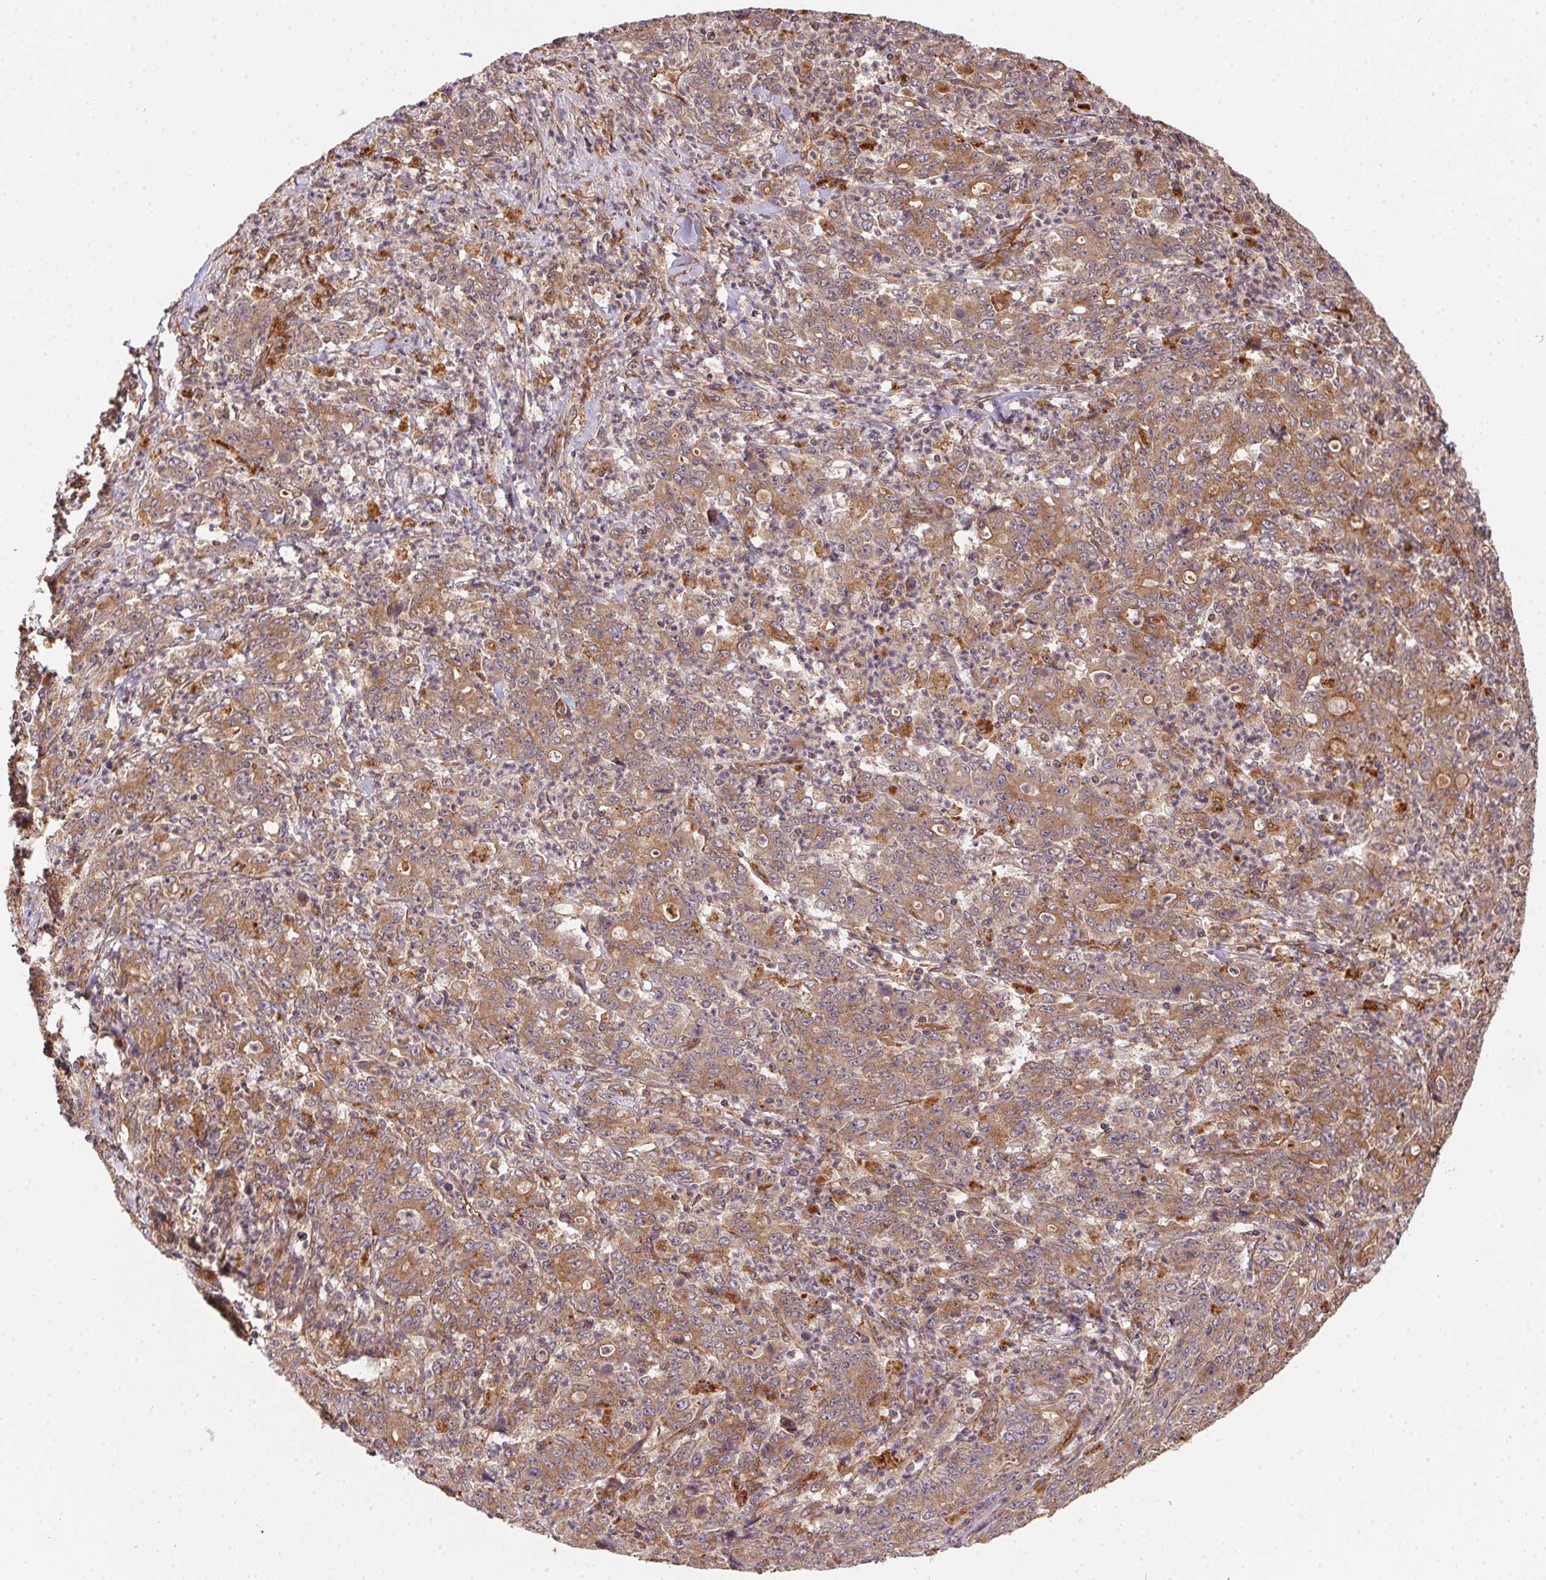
{"staining": {"intensity": "moderate", "quantity": ">75%", "location": "cytoplasmic/membranous"}, "tissue": "stomach cancer", "cell_type": "Tumor cells", "image_type": "cancer", "snomed": [{"axis": "morphology", "description": "Adenocarcinoma, NOS"}, {"axis": "topography", "description": "Stomach, lower"}], "caption": "A medium amount of moderate cytoplasmic/membranous positivity is present in about >75% of tumor cells in stomach cancer tissue. The staining was performed using DAB (3,3'-diaminobenzidine), with brown indicating positive protein expression. Nuclei are stained blue with hematoxylin.", "gene": "USE1", "patient": {"sex": "female", "age": 71}}